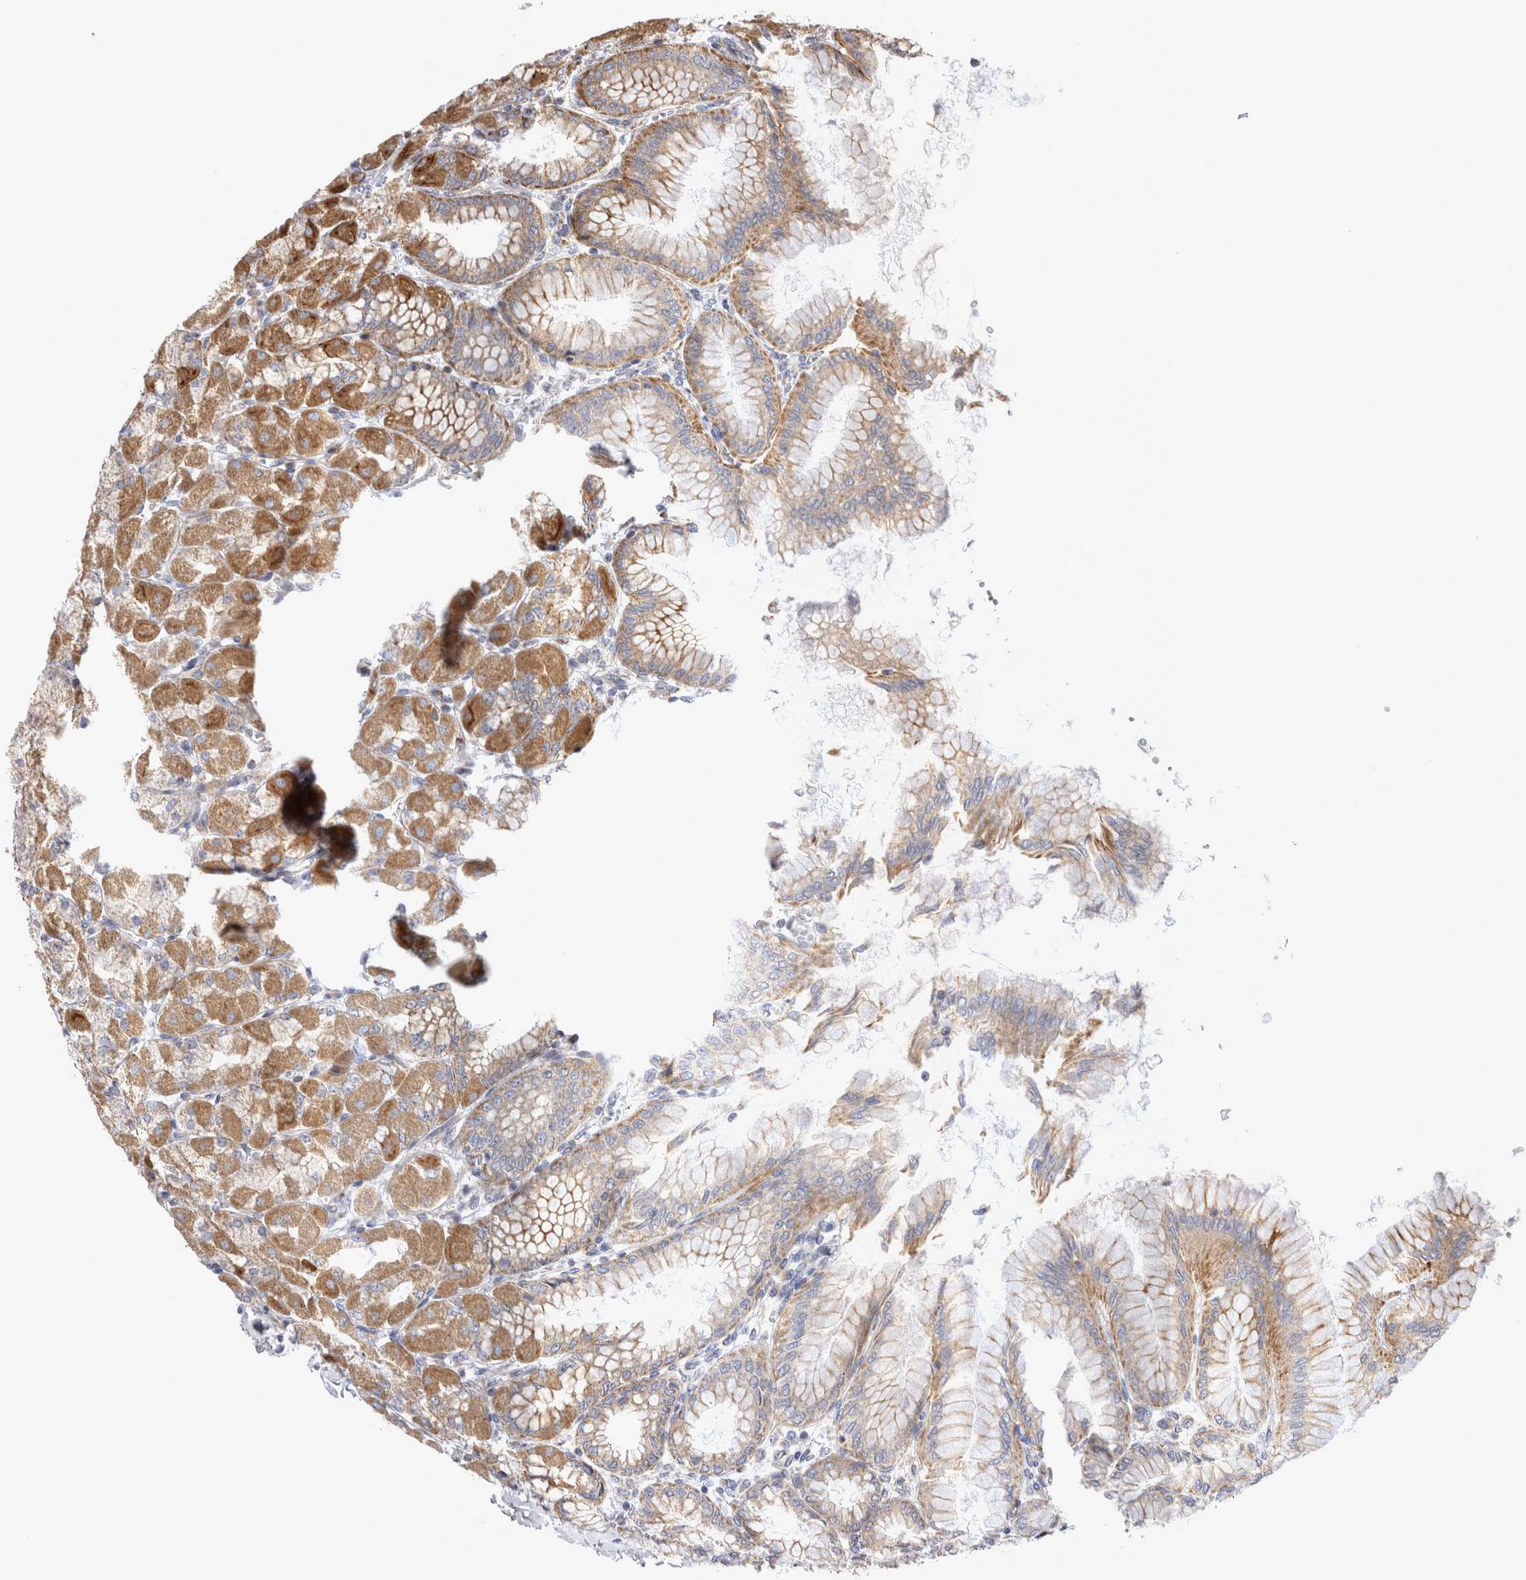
{"staining": {"intensity": "moderate", "quantity": ">75%", "location": "cytoplasmic/membranous"}, "tissue": "stomach", "cell_type": "Glandular cells", "image_type": "normal", "snomed": [{"axis": "morphology", "description": "Normal tissue, NOS"}, {"axis": "topography", "description": "Stomach, upper"}], "caption": "A micrograph showing moderate cytoplasmic/membranous staining in about >75% of glandular cells in benign stomach, as visualized by brown immunohistochemical staining.", "gene": "TSPOAP1", "patient": {"sex": "female", "age": 56}}